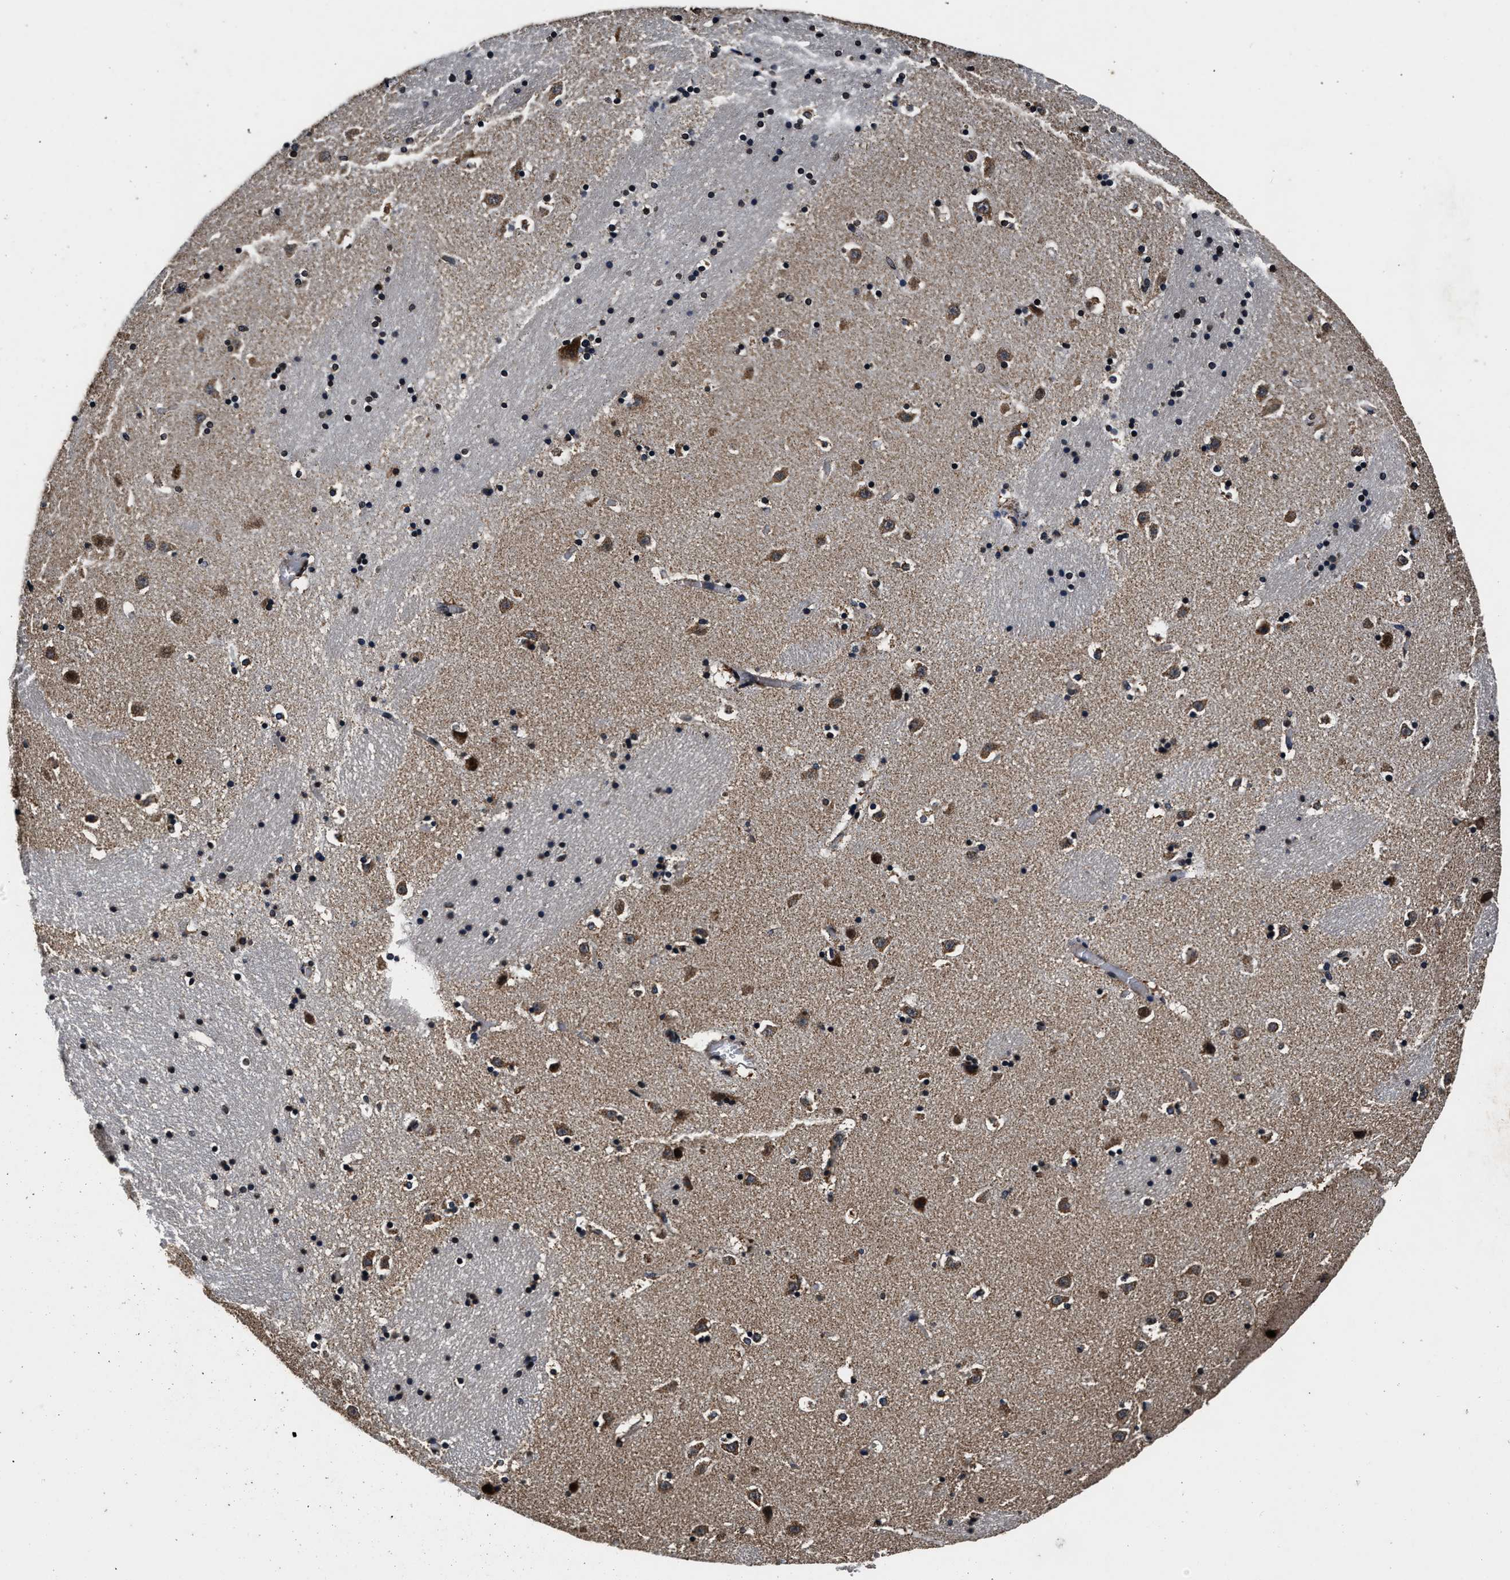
{"staining": {"intensity": "strong", "quantity": "25%-75%", "location": "nuclear"}, "tissue": "caudate", "cell_type": "Glial cells", "image_type": "normal", "snomed": [{"axis": "morphology", "description": "Normal tissue, NOS"}, {"axis": "topography", "description": "Lateral ventricle wall"}], "caption": "Protein staining shows strong nuclear expression in about 25%-75% of glial cells in unremarkable caudate. The staining was performed using DAB, with brown indicating positive protein expression. Nuclei are stained blue with hematoxylin.", "gene": "CSTF1", "patient": {"sex": "male", "age": 45}}